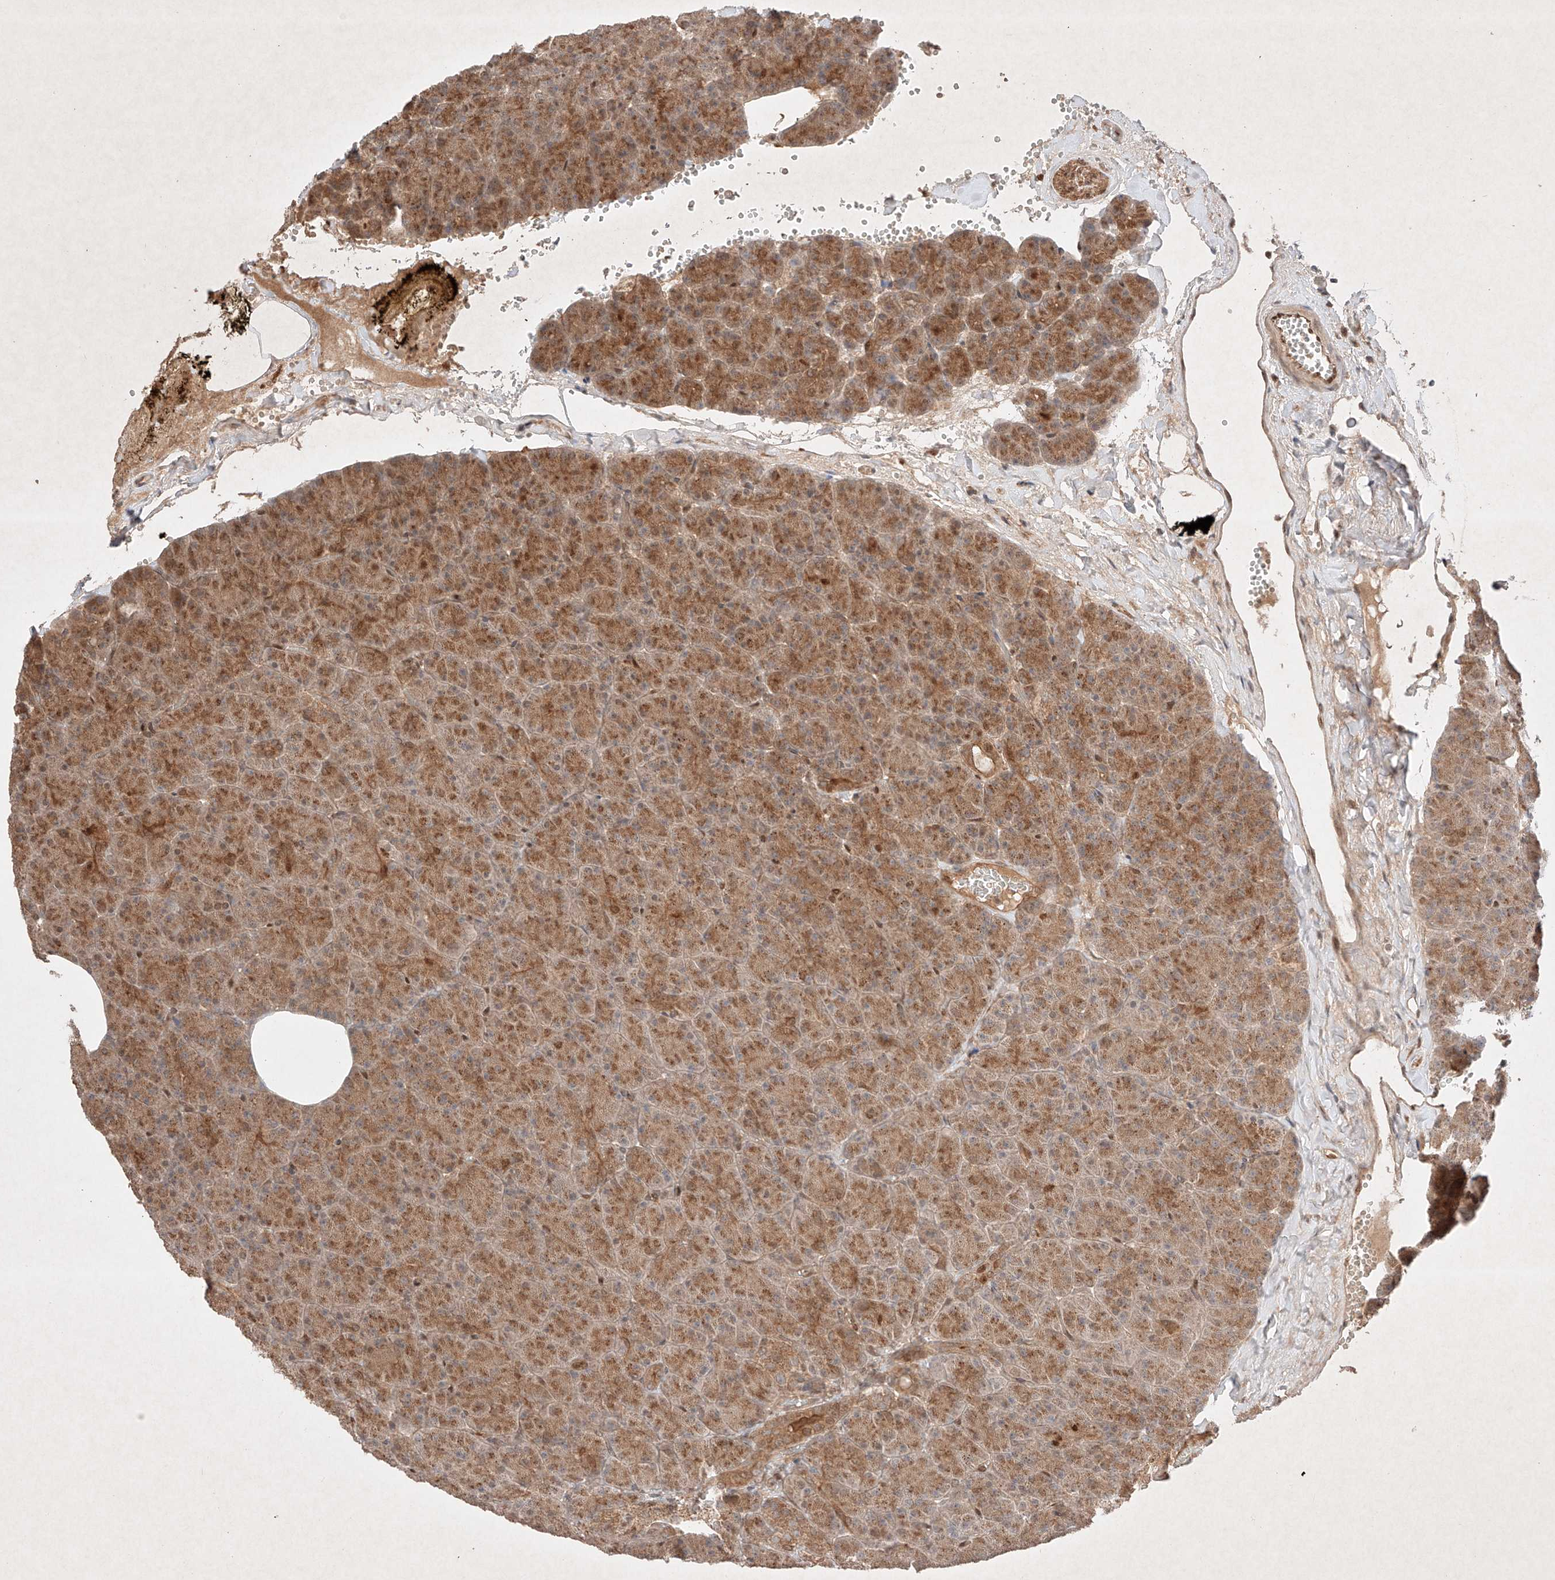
{"staining": {"intensity": "strong", "quantity": "25%-75%", "location": "cytoplasmic/membranous,nuclear"}, "tissue": "pancreas", "cell_type": "Exocrine glandular cells", "image_type": "normal", "snomed": [{"axis": "morphology", "description": "Normal tissue, NOS"}, {"axis": "morphology", "description": "Carcinoid, malignant, NOS"}, {"axis": "topography", "description": "Pancreas"}], "caption": "Brown immunohistochemical staining in benign human pancreas shows strong cytoplasmic/membranous,nuclear staining in about 25%-75% of exocrine glandular cells. The staining is performed using DAB (3,3'-diaminobenzidine) brown chromogen to label protein expression. The nuclei are counter-stained blue using hematoxylin.", "gene": "RNF31", "patient": {"sex": "female", "age": 35}}